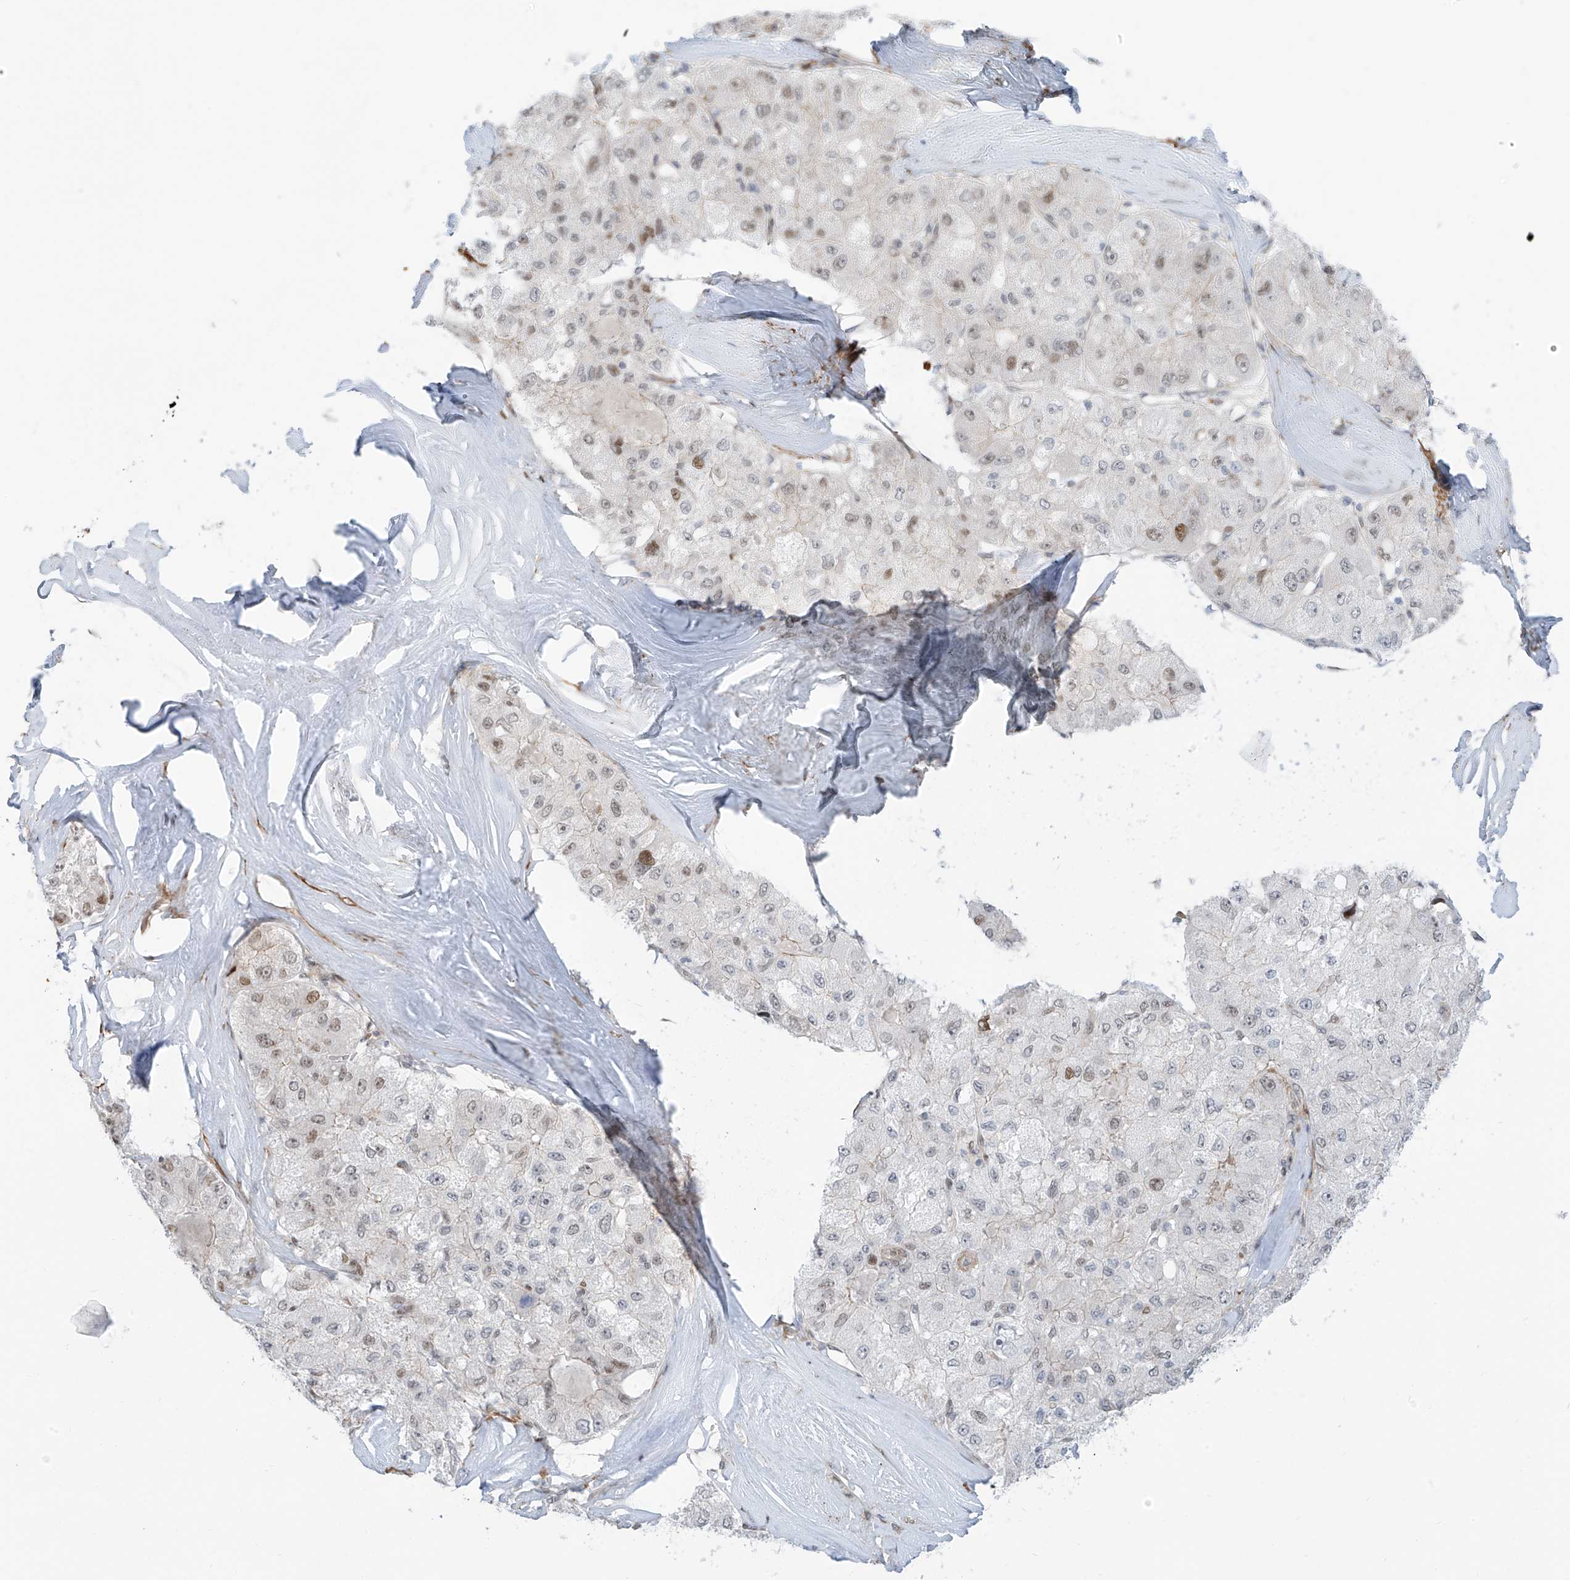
{"staining": {"intensity": "moderate", "quantity": "<25%", "location": "nuclear"}, "tissue": "liver cancer", "cell_type": "Tumor cells", "image_type": "cancer", "snomed": [{"axis": "morphology", "description": "Carcinoma, Hepatocellular, NOS"}, {"axis": "topography", "description": "Liver"}], "caption": "IHC of liver cancer reveals low levels of moderate nuclear expression in about <25% of tumor cells.", "gene": "LIN9", "patient": {"sex": "male", "age": 80}}